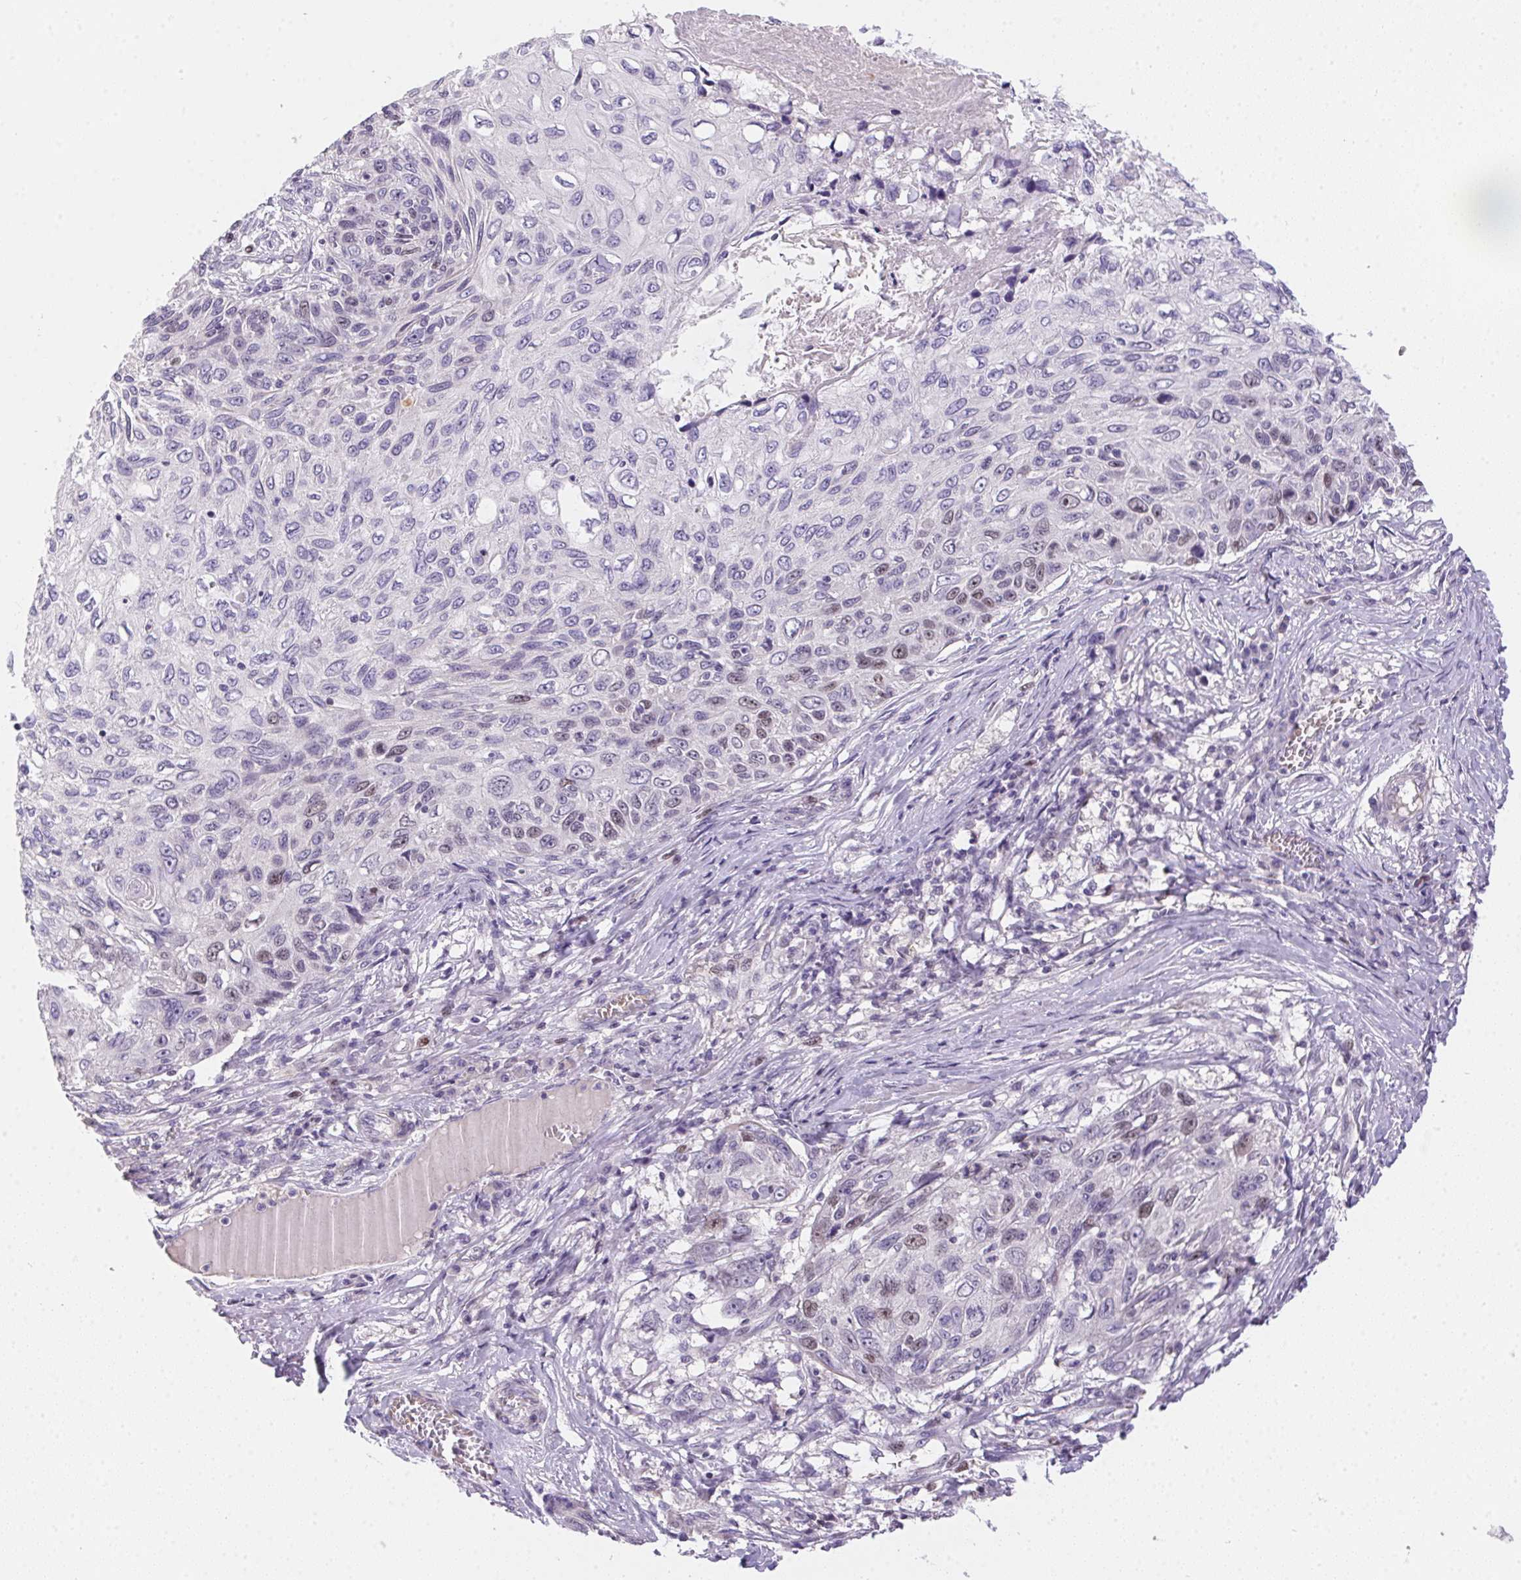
{"staining": {"intensity": "moderate", "quantity": "<25%", "location": "nuclear"}, "tissue": "skin cancer", "cell_type": "Tumor cells", "image_type": "cancer", "snomed": [{"axis": "morphology", "description": "Squamous cell carcinoma, NOS"}, {"axis": "topography", "description": "Skin"}], "caption": "Protein staining of skin squamous cell carcinoma tissue demonstrates moderate nuclear positivity in approximately <25% of tumor cells.", "gene": "HELLS", "patient": {"sex": "male", "age": 92}}